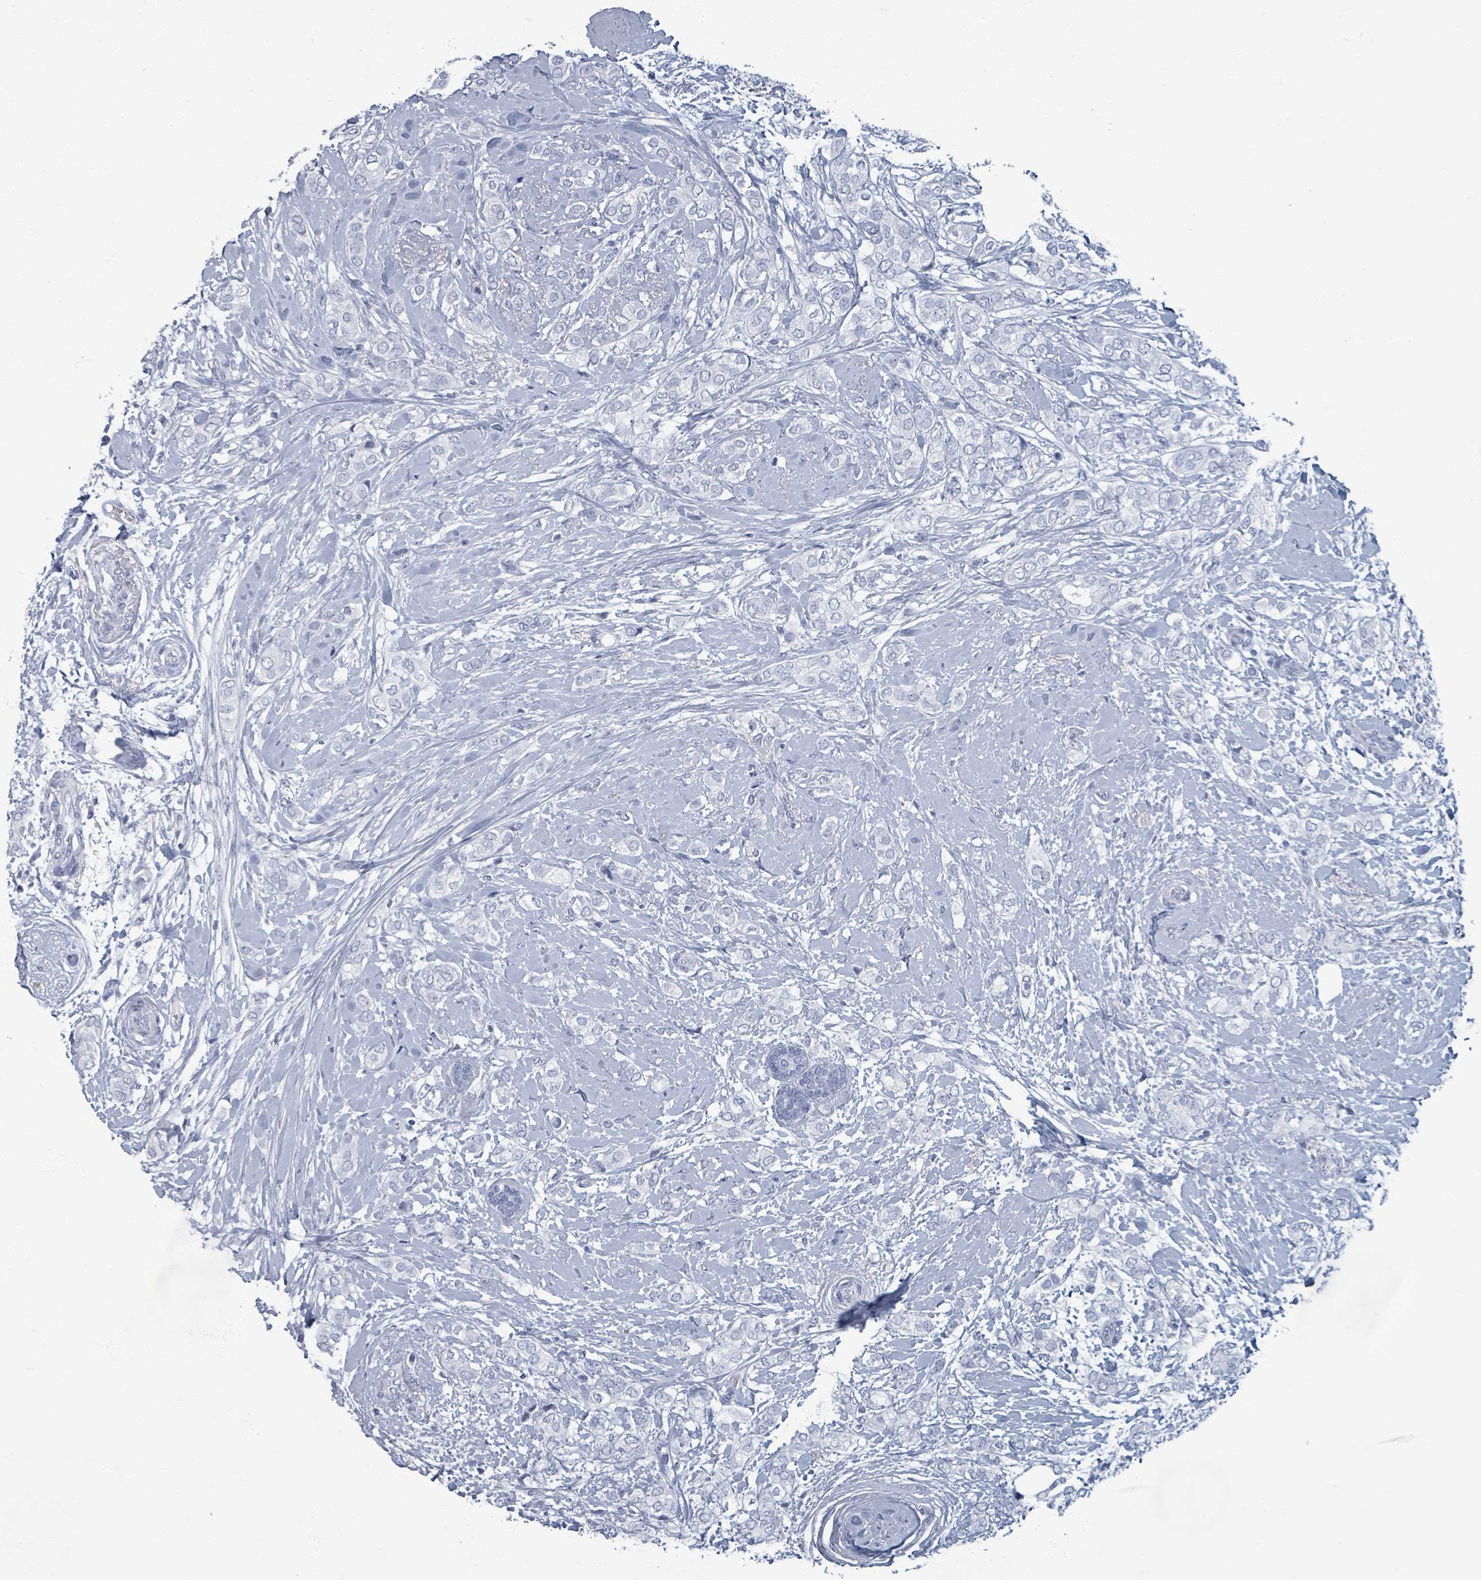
{"staining": {"intensity": "negative", "quantity": "none", "location": "none"}, "tissue": "breast cancer", "cell_type": "Tumor cells", "image_type": "cancer", "snomed": [{"axis": "morphology", "description": "Duct carcinoma"}, {"axis": "topography", "description": "Breast"}], "caption": "Tumor cells show no significant positivity in invasive ductal carcinoma (breast).", "gene": "TAS2R1", "patient": {"sex": "female", "age": 73}}